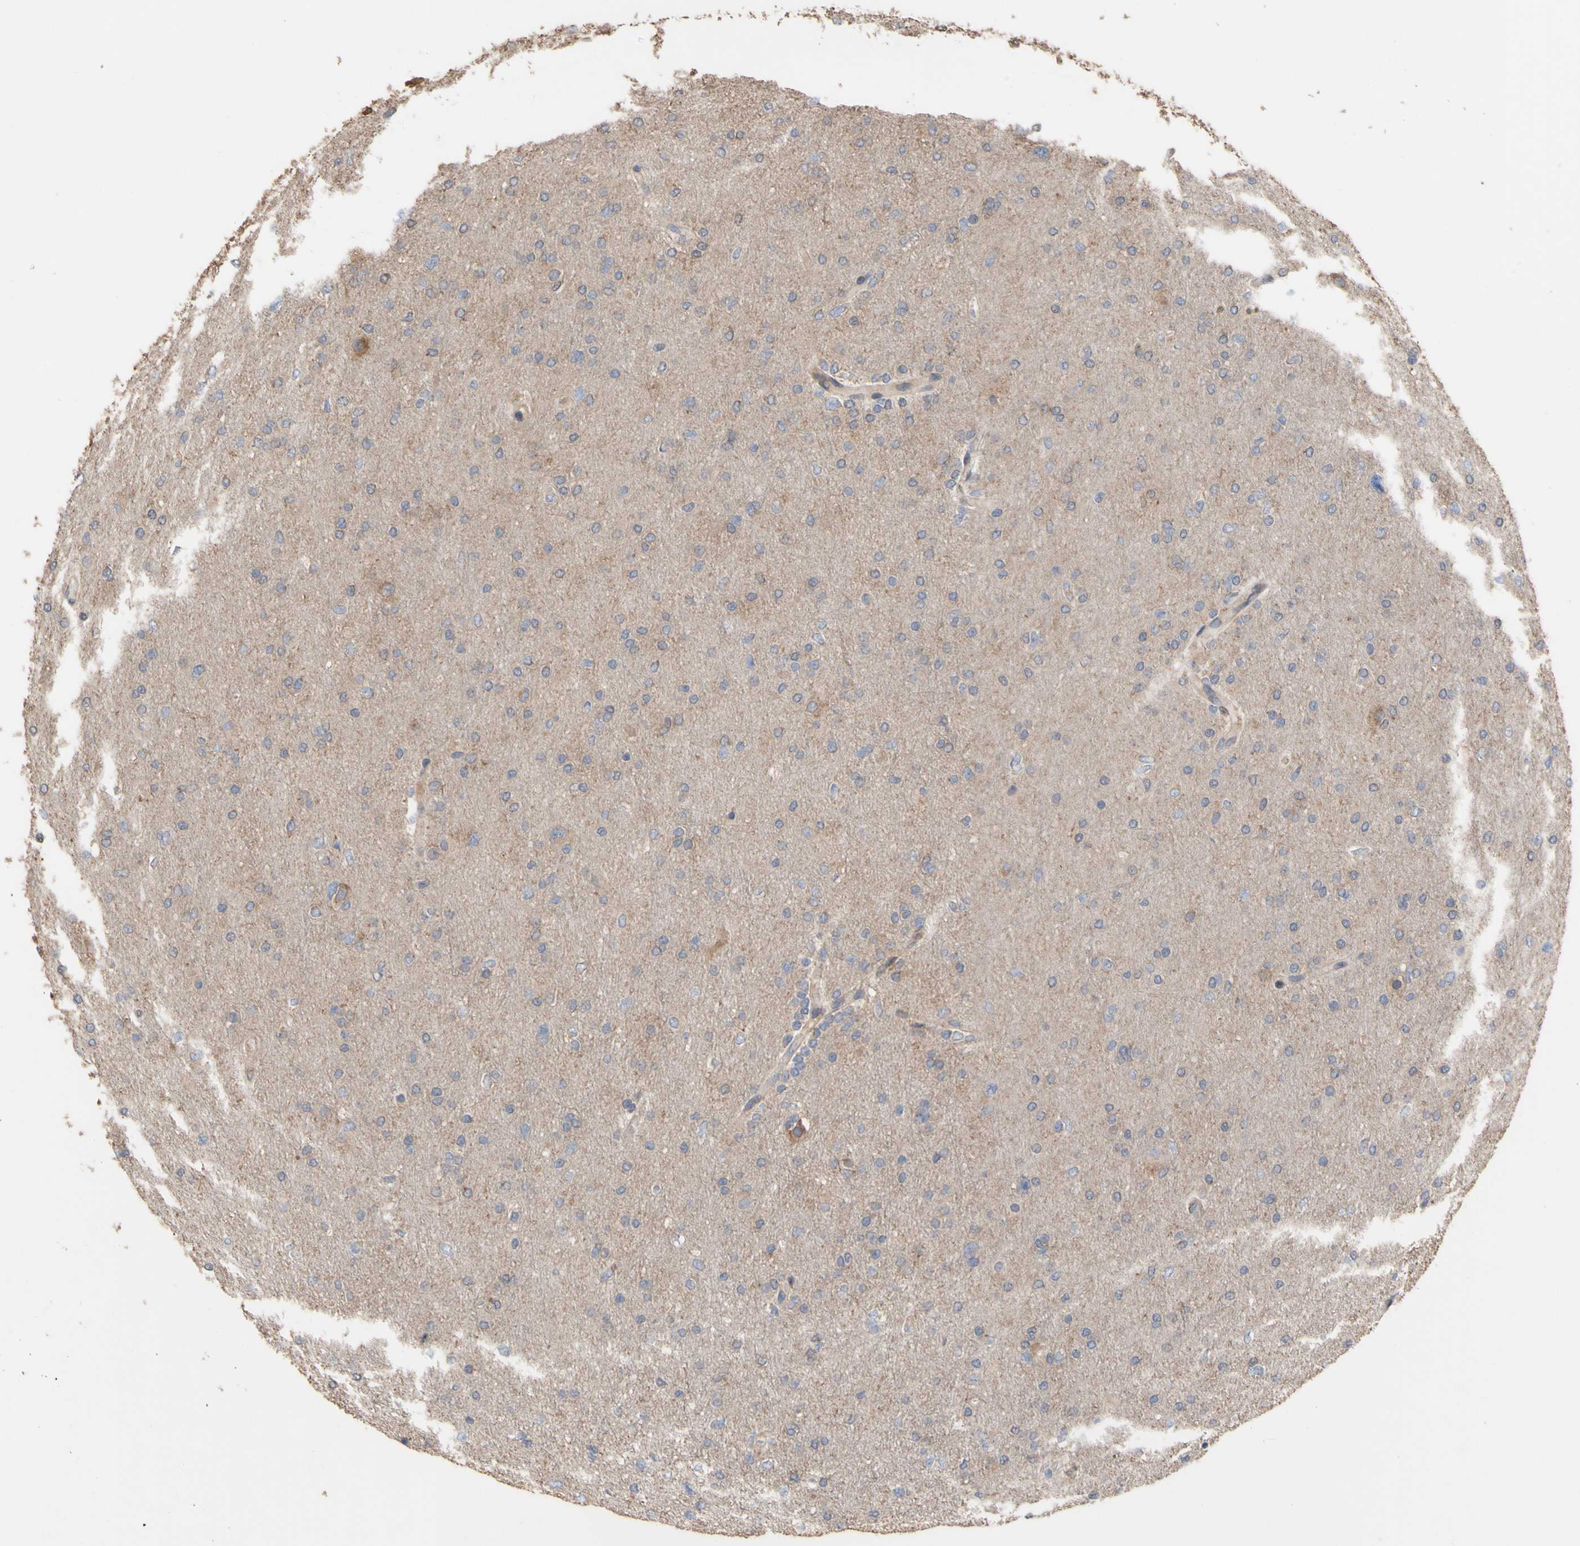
{"staining": {"intensity": "negative", "quantity": "none", "location": "none"}, "tissue": "glioma", "cell_type": "Tumor cells", "image_type": "cancer", "snomed": [{"axis": "morphology", "description": "Glioma, malignant, High grade"}, {"axis": "topography", "description": "Cerebral cortex"}], "caption": "This is an IHC micrograph of human glioma. There is no positivity in tumor cells.", "gene": "NECTIN3", "patient": {"sex": "female", "age": 36}}